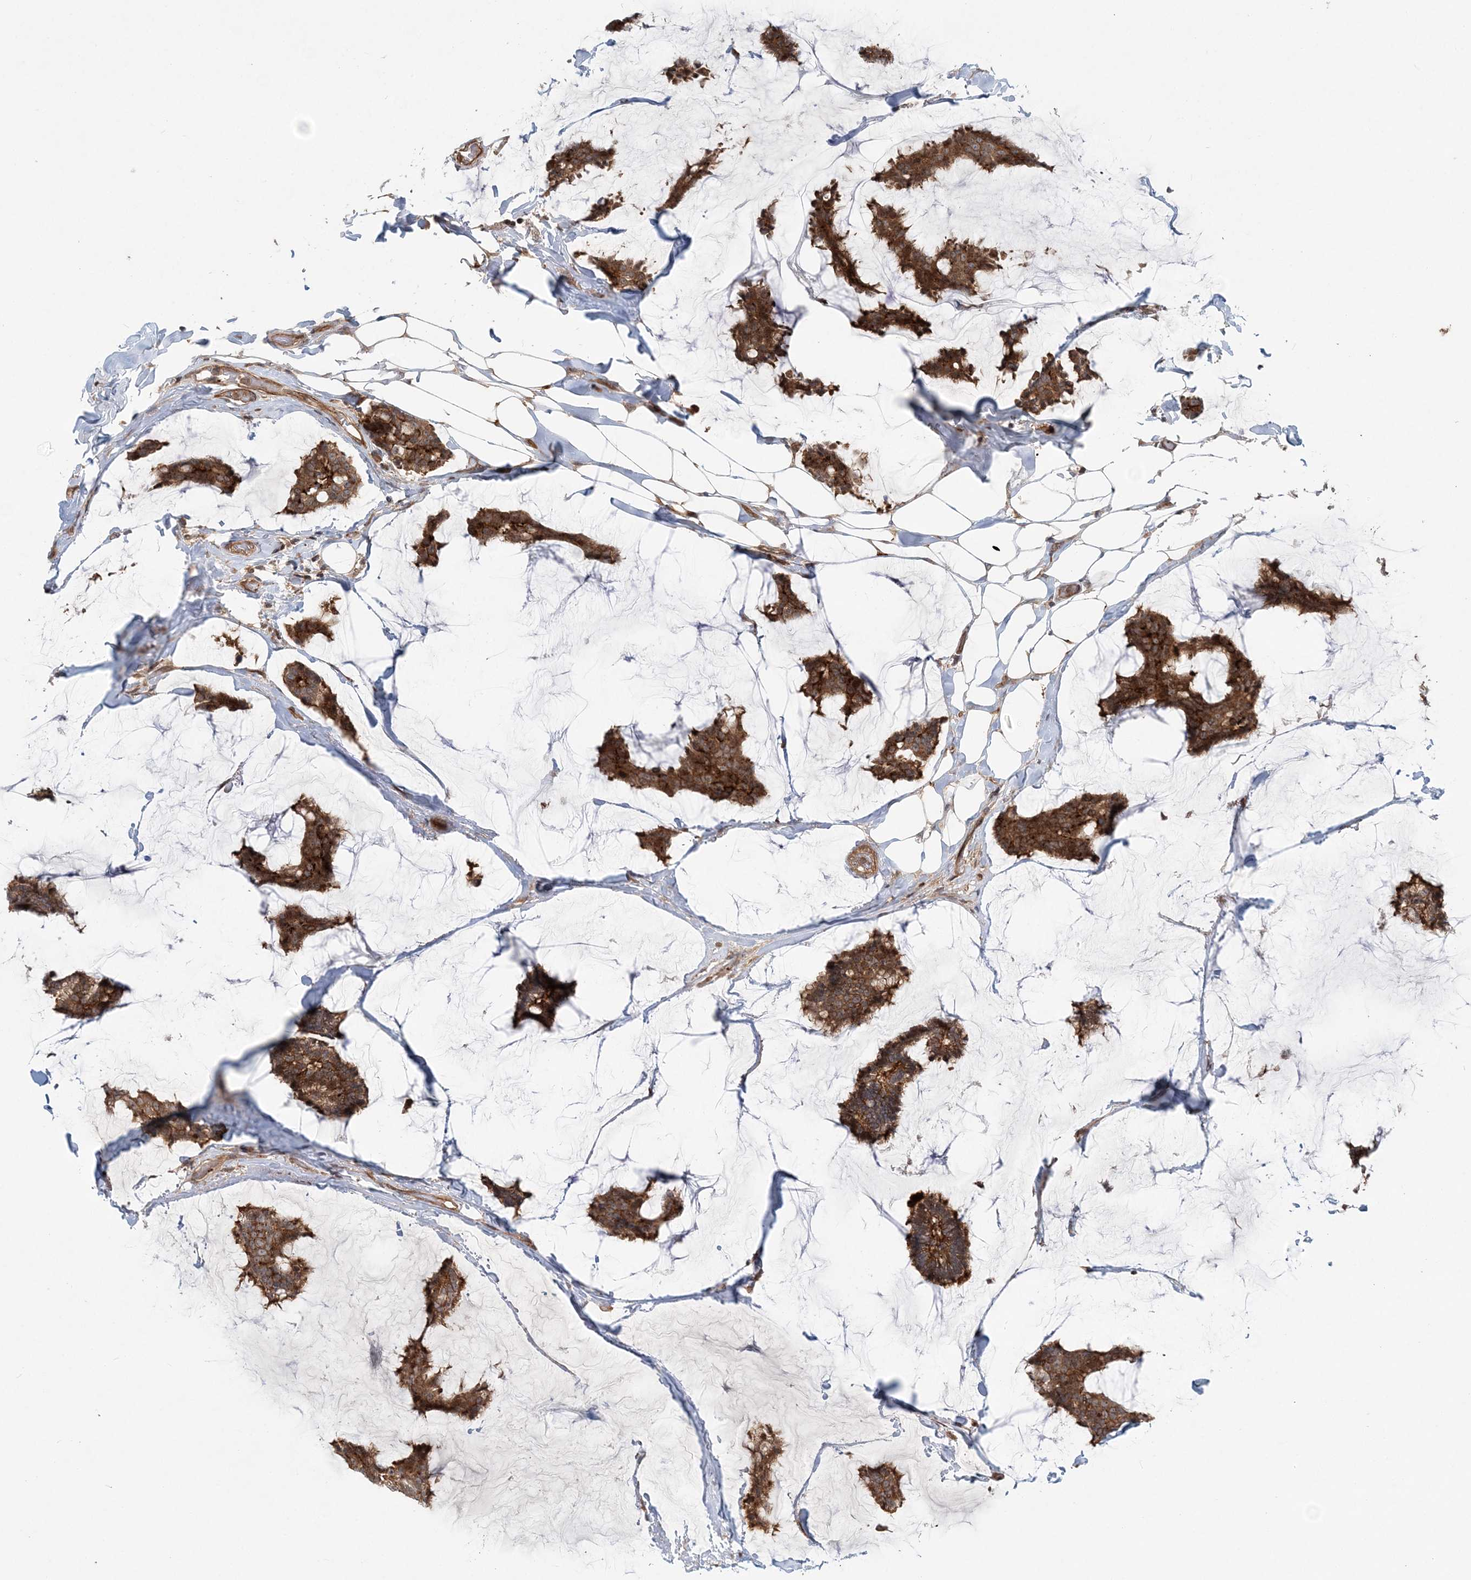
{"staining": {"intensity": "strong", "quantity": ">75%", "location": "cytoplasmic/membranous"}, "tissue": "breast cancer", "cell_type": "Tumor cells", "image_type": "cancer", "snomed": [{"axis": "morphology", "description": "Duct carcinoma"}, {"axis": "topography", "description": "Breast"}], "caption": "Breast intraductal carcinoma was stained to show a protein in brown. There is high levels of strong cytoplasmic/membranous positivity in approximately >75% of tumor cells.", "gene": "GEMIN5", "patient": {"sex": "female", "age": 93}}